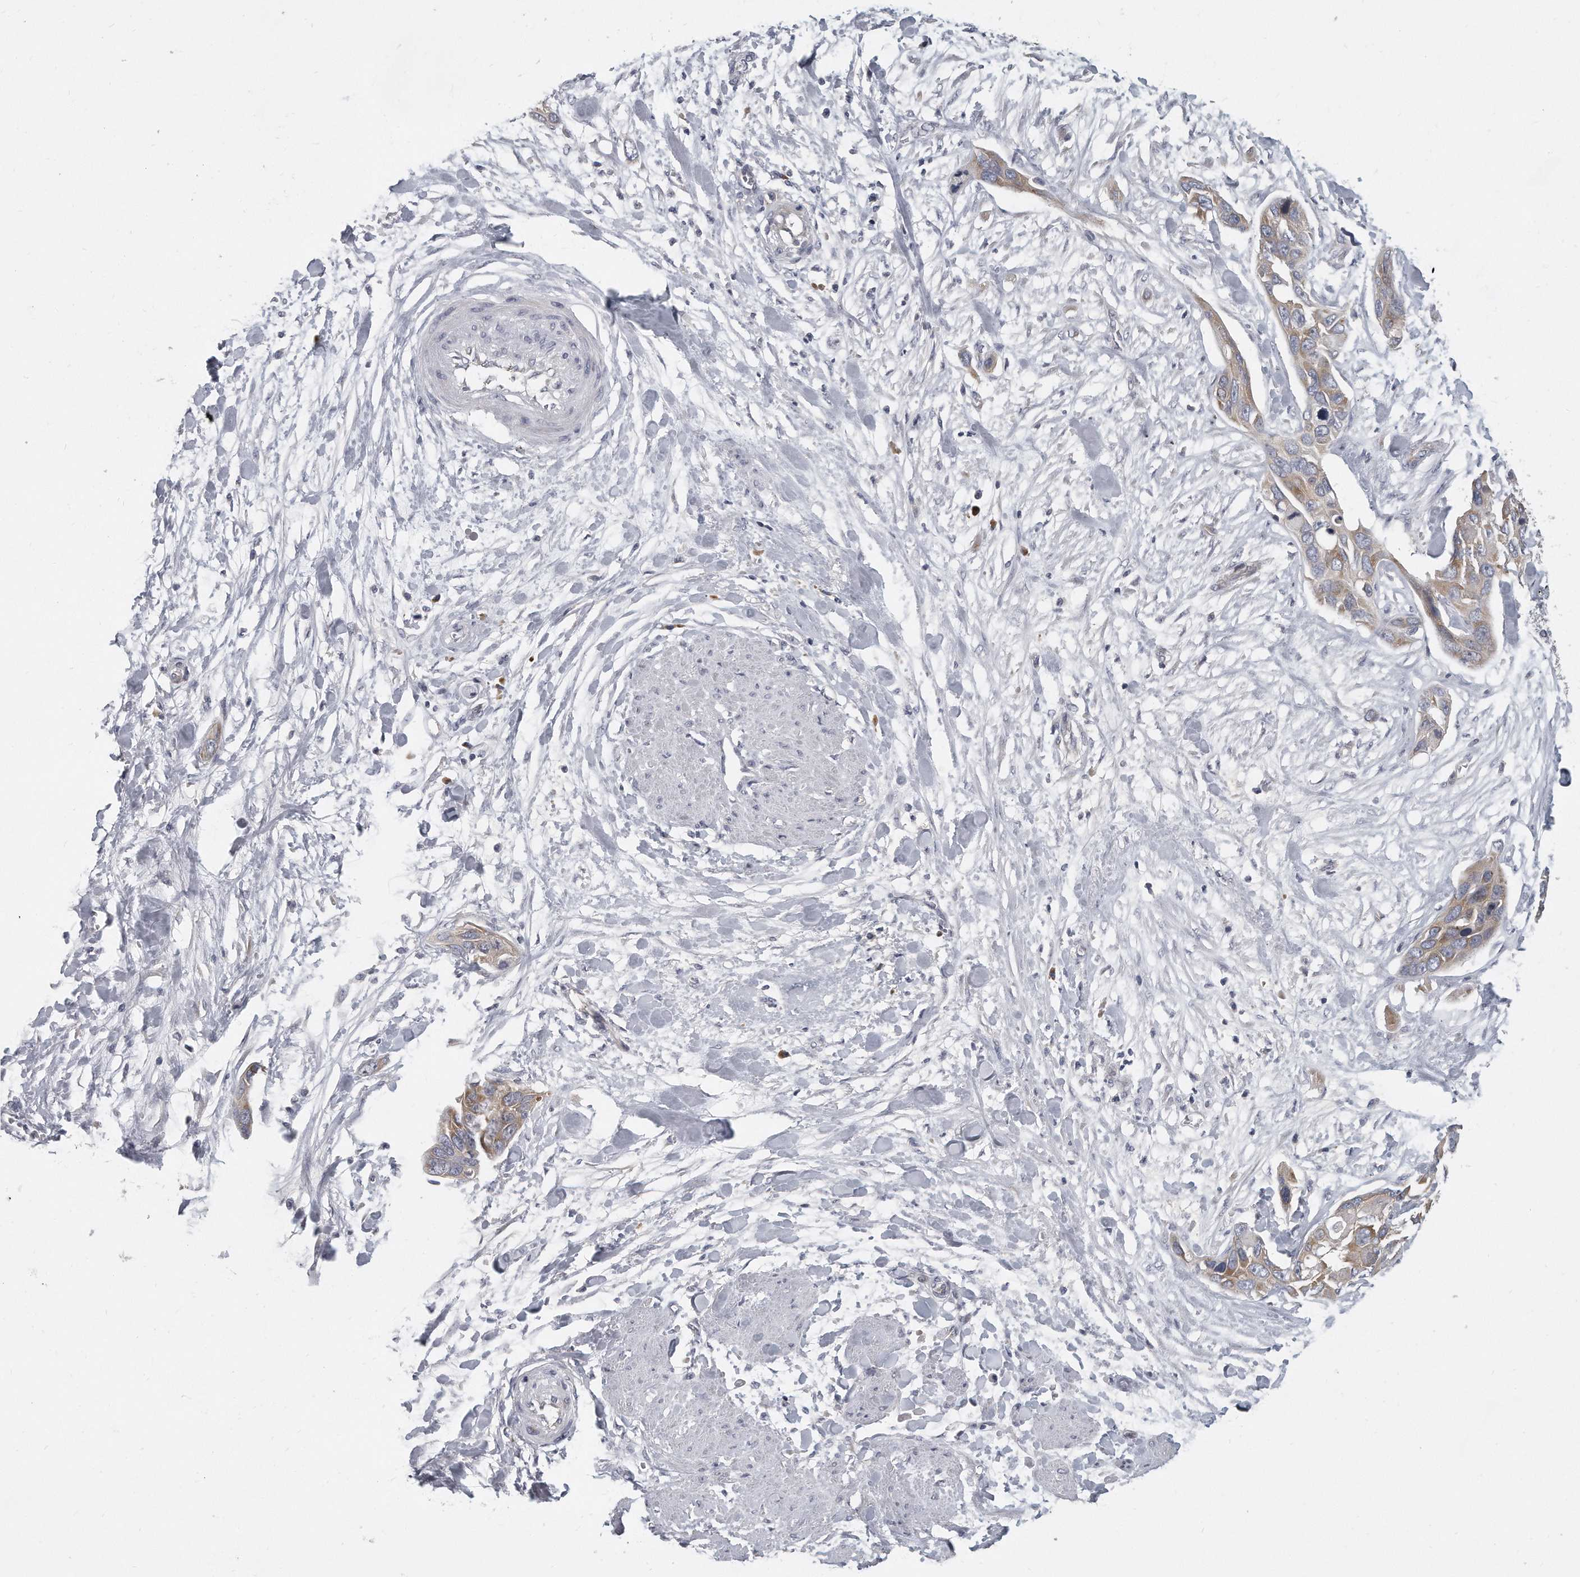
{"staining": {"intensity": "weak", "quantity": "25%-75%", "location": "cytoplasmic/membranous"}, "tissue": "pancreatic cancer", "cell_type": "Tumor cells", "image_type": "cancer", "snomed": [{"axis": "morphology", "description": "Adenocarcinoma, NOS"}, {"axis": "topography", "description": "Pancreas"}], "caption": "Protein expression analysis of pancreatic adenocarcinoma displays weak cytoplasmic/membranous positivity in about 25%-75% of tumor cells.", "gene": "PLEKHA6", "patient": {"sex": "female", "age": 60}}